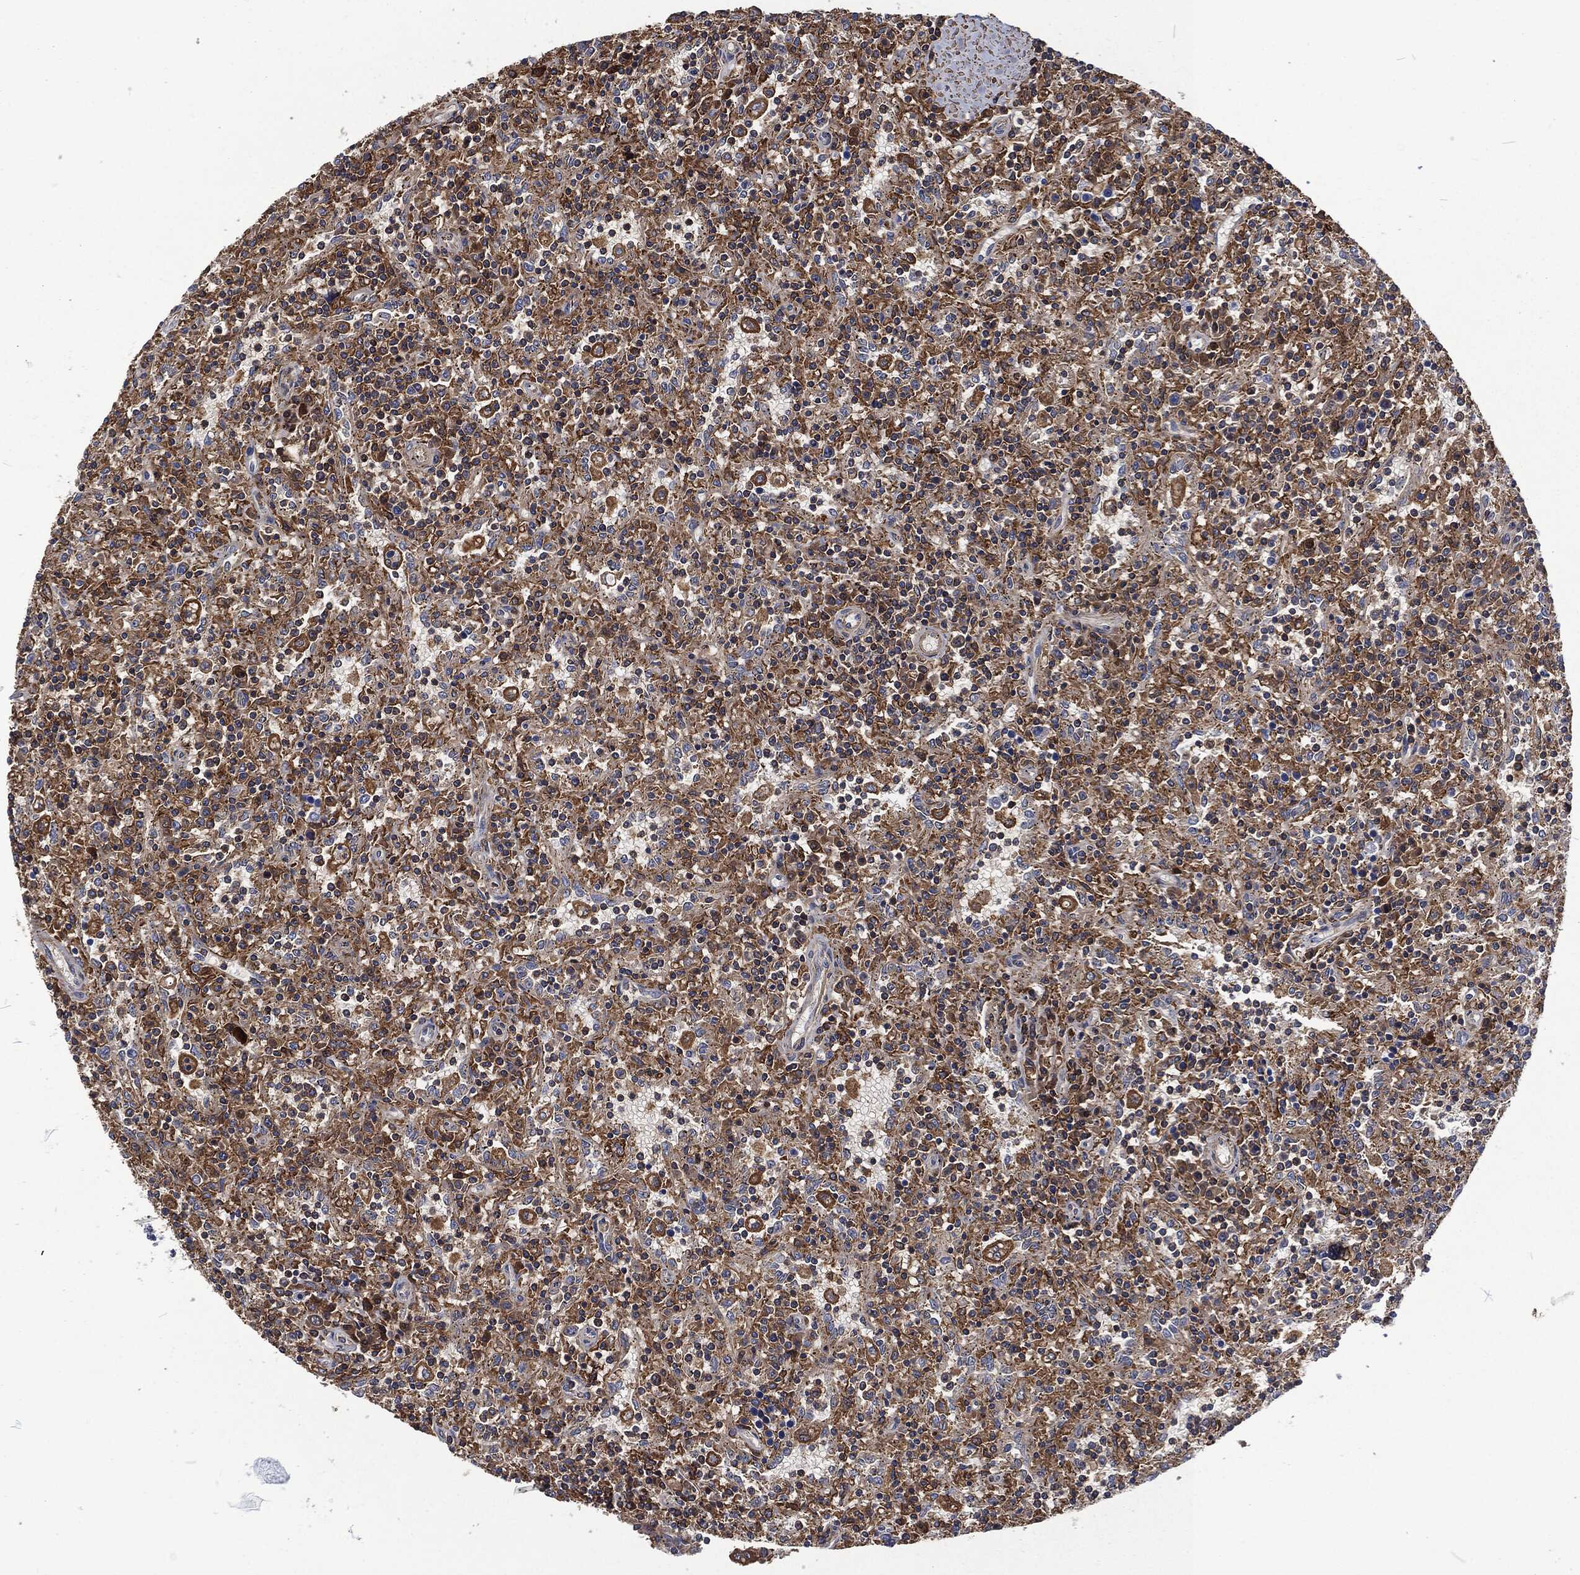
{"staining": {"intensity": "strong", "quantity": "<25%", "location": "cytoplasmic/membranous"}, "tissue": "lymphoma", "cell_type": "Tumor cells", "image_type": "cancer", "snomed": [{"axis": "morphology", "description": "Malignant lymphoma, non-Hodgkin's type, Low grade"}, {"axis": "topography", "description": "Spleen"}], "caption": "Lymphoma stained with immunohistochemistry (IHC) shows strong cytoplasmic/membranous staining in about <25% of tumor cells.", "gene": "LGALS9", "patient": {"sex": "male", "age": 62}}